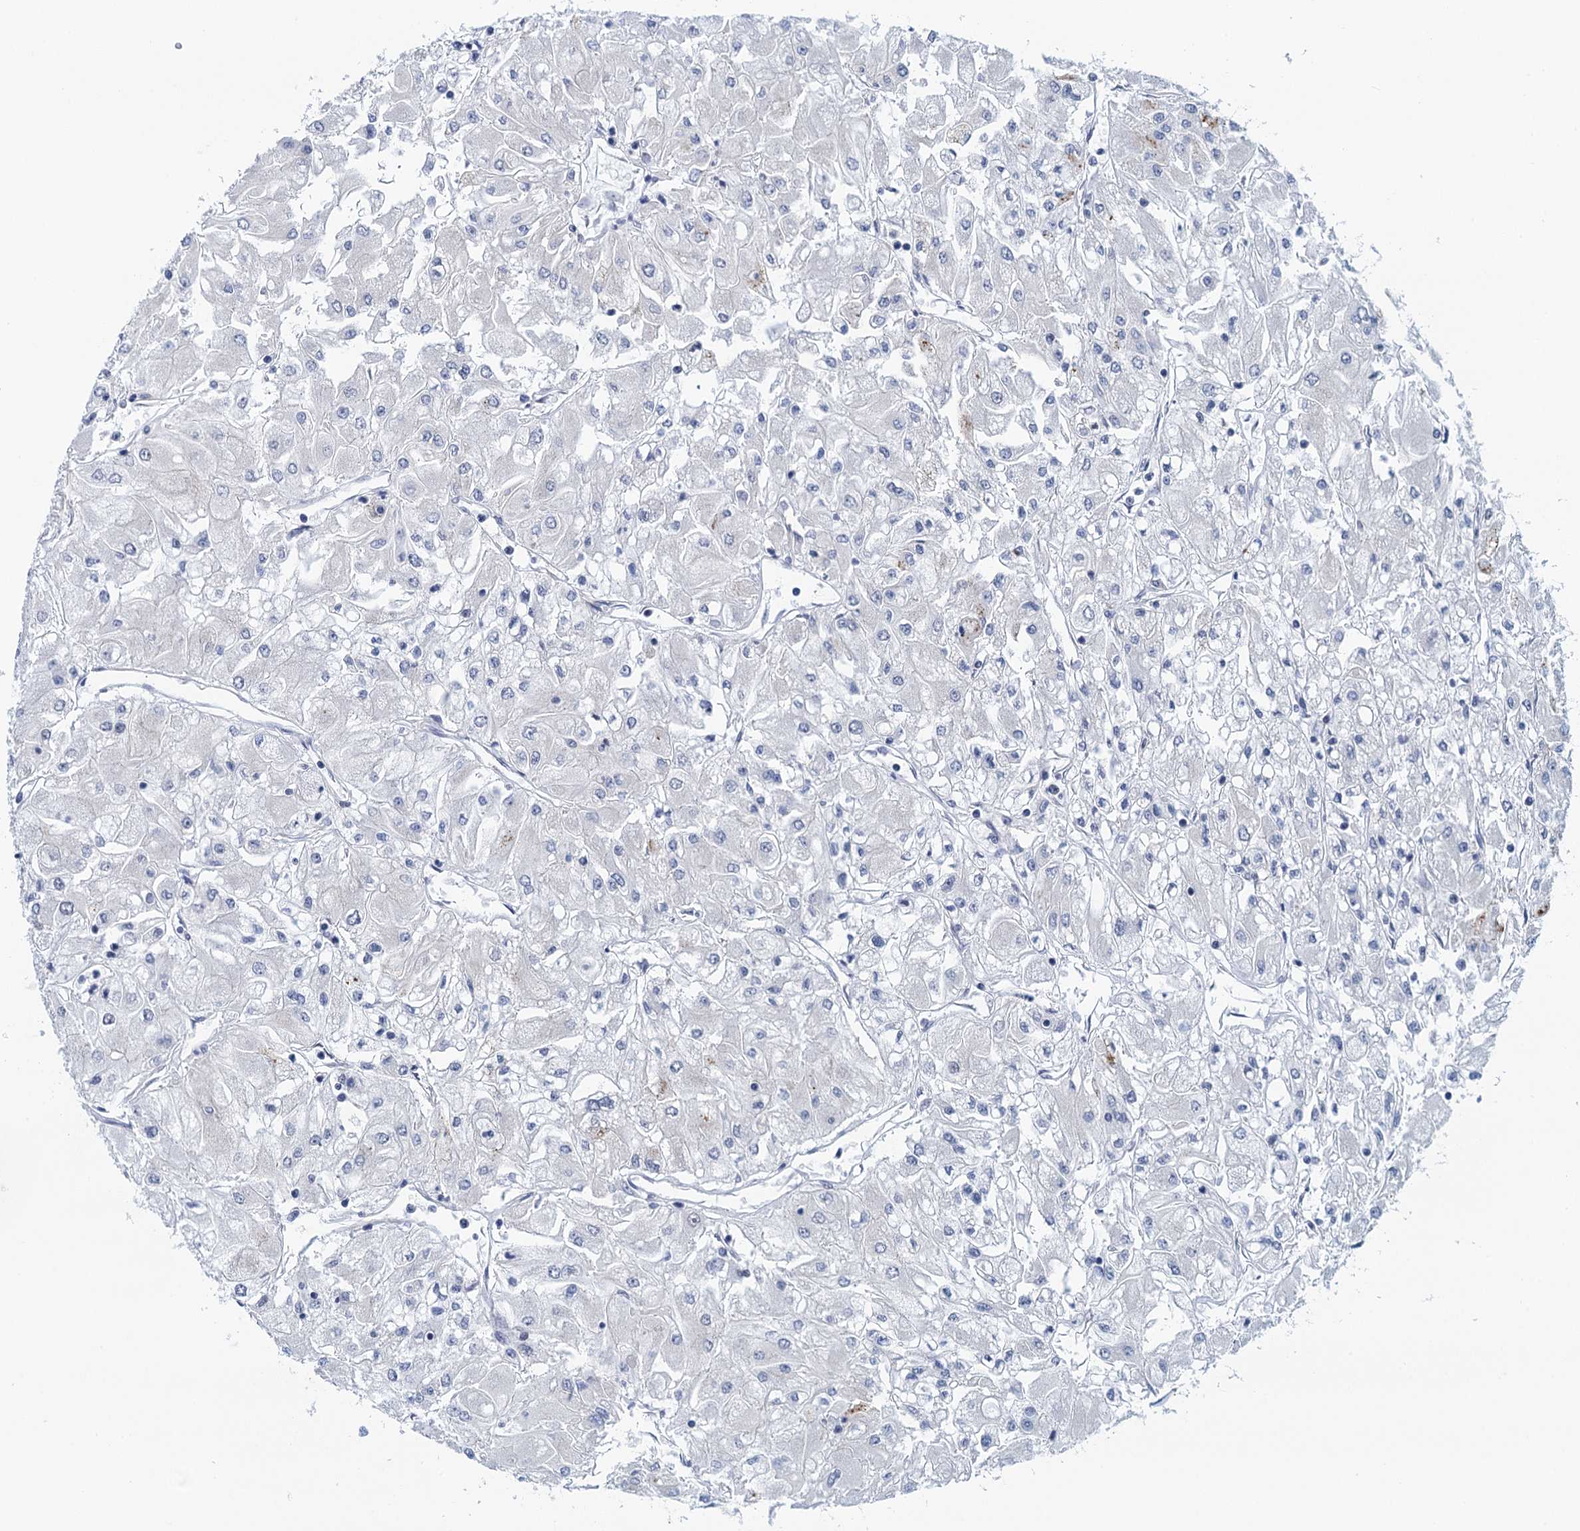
{"staining": {"intensity": "negative", "quantity": "none", "location": "none"}, "tissue": "renal cancer", "cell_type": "Tumor cells", "image_type": "cancer", "snomed": [{"axis": "morphology", "description": "Adenocarcinoma, NOS"}, {"axis": "topography", "description": "Kidney"}], "caption": "Tumor cells show no significant expression in renal adenocarcinoma. (Stains: DAB (3,3'-diaminobenzidine) immunohistochemistry (IHC) with hematoxylin counter stain, Microscopy: brightfield microscopy at high magnification).", "gene": "EPS8L1", "patient": {"sex": "male", "age": 80}}